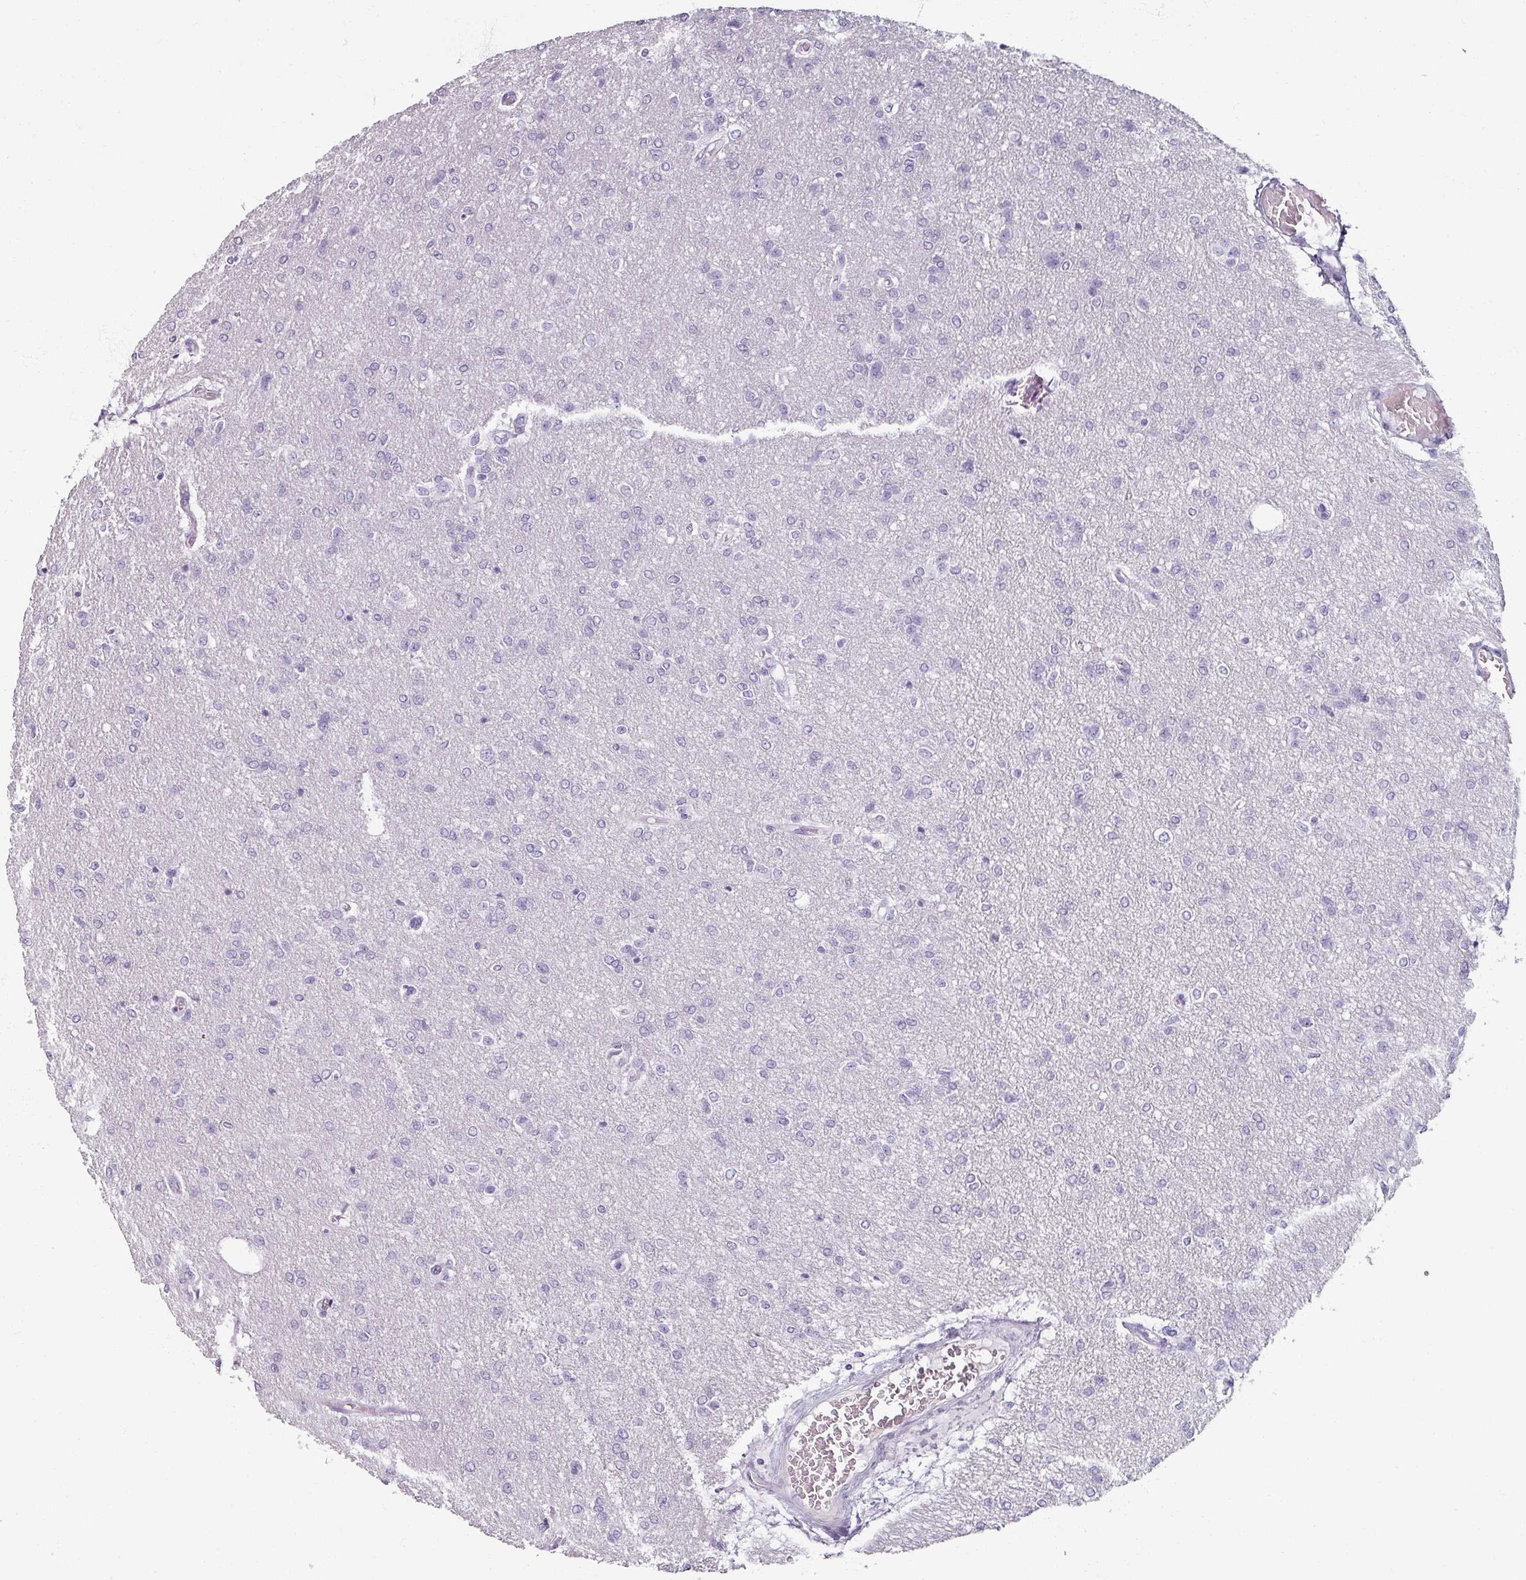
{"staining": {"intensity": "negative", "quantity": "none", "location": "none"}, "tissue": "glioma", "cell_type": "Tumor cells", "image_type": "cancer", "snomed": [{"axis": "morphology", "description": "Glioma, malignant, Low grade"}, {"axis": "topography", "description": "Brain"}], "caption": "Protein analysis of glioma shows no significant expression in tumor cells. Brightfield microscopy of IHC stained with DAB (brown) and hematoxylin (blue), captured at high magnification.", "gene": "REG3G", "patient": {"sex": "male", "age": 26}}